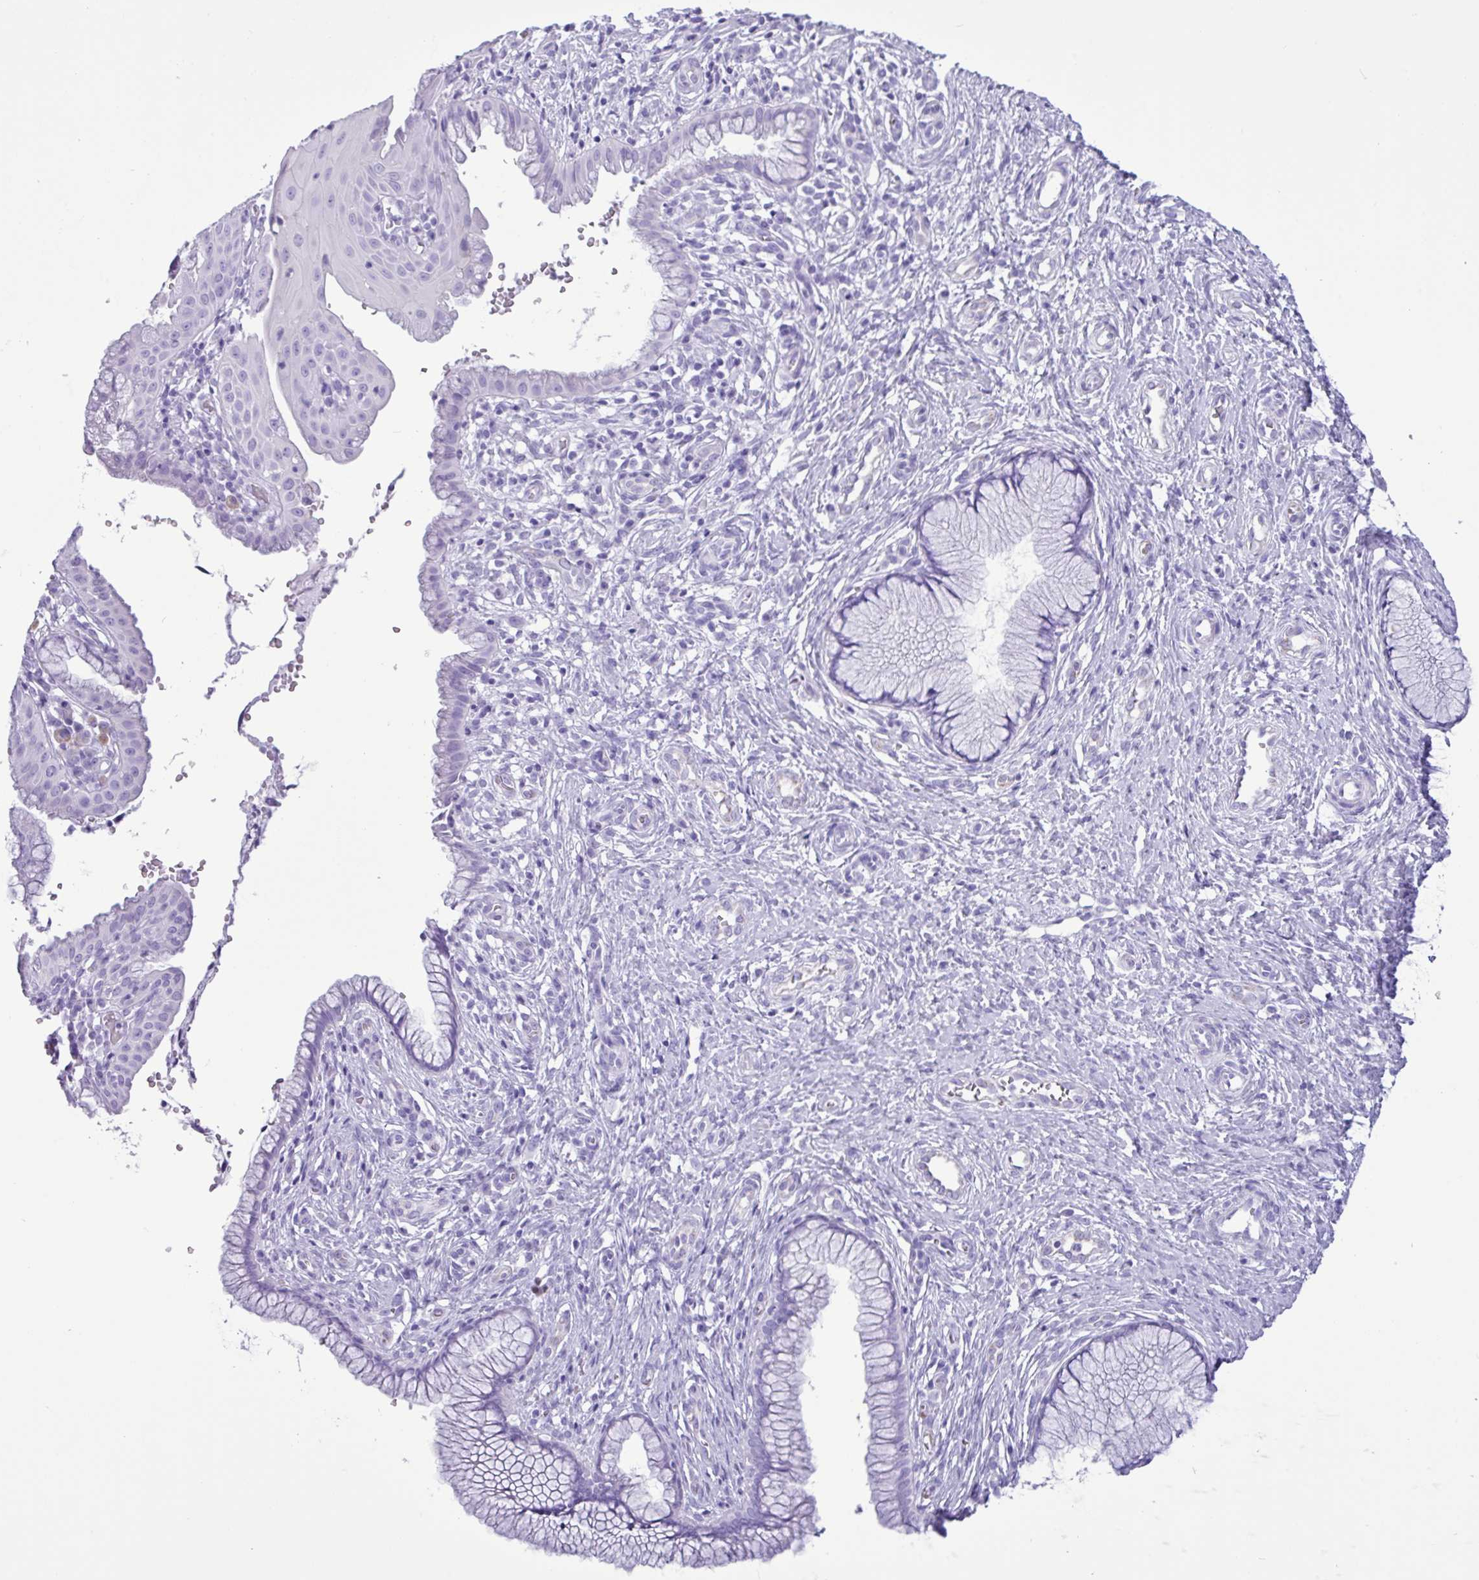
{"staining": {"intensity": "negative", "quantity": "none", "location": "none"}, "tissue": "cervix", "cell_type": "Glandular cells", "image_type": "normal", "snomed": [{"axis": "morphology", "description": "Normal tissue, NOS"}, {"axis": "topography", "description": "Cervix"}], "caption": "Glandular cells are negative for protein expression in normal human cervix. Brightfield microscopy of immunohistochemistry stained with DAB (3,3'-diaminobenzidine) (brown) and hematoxylin (blue), captured at high magnification.", "gene": "CKMT2", "patient": {"sex": "female", "age": 36}}